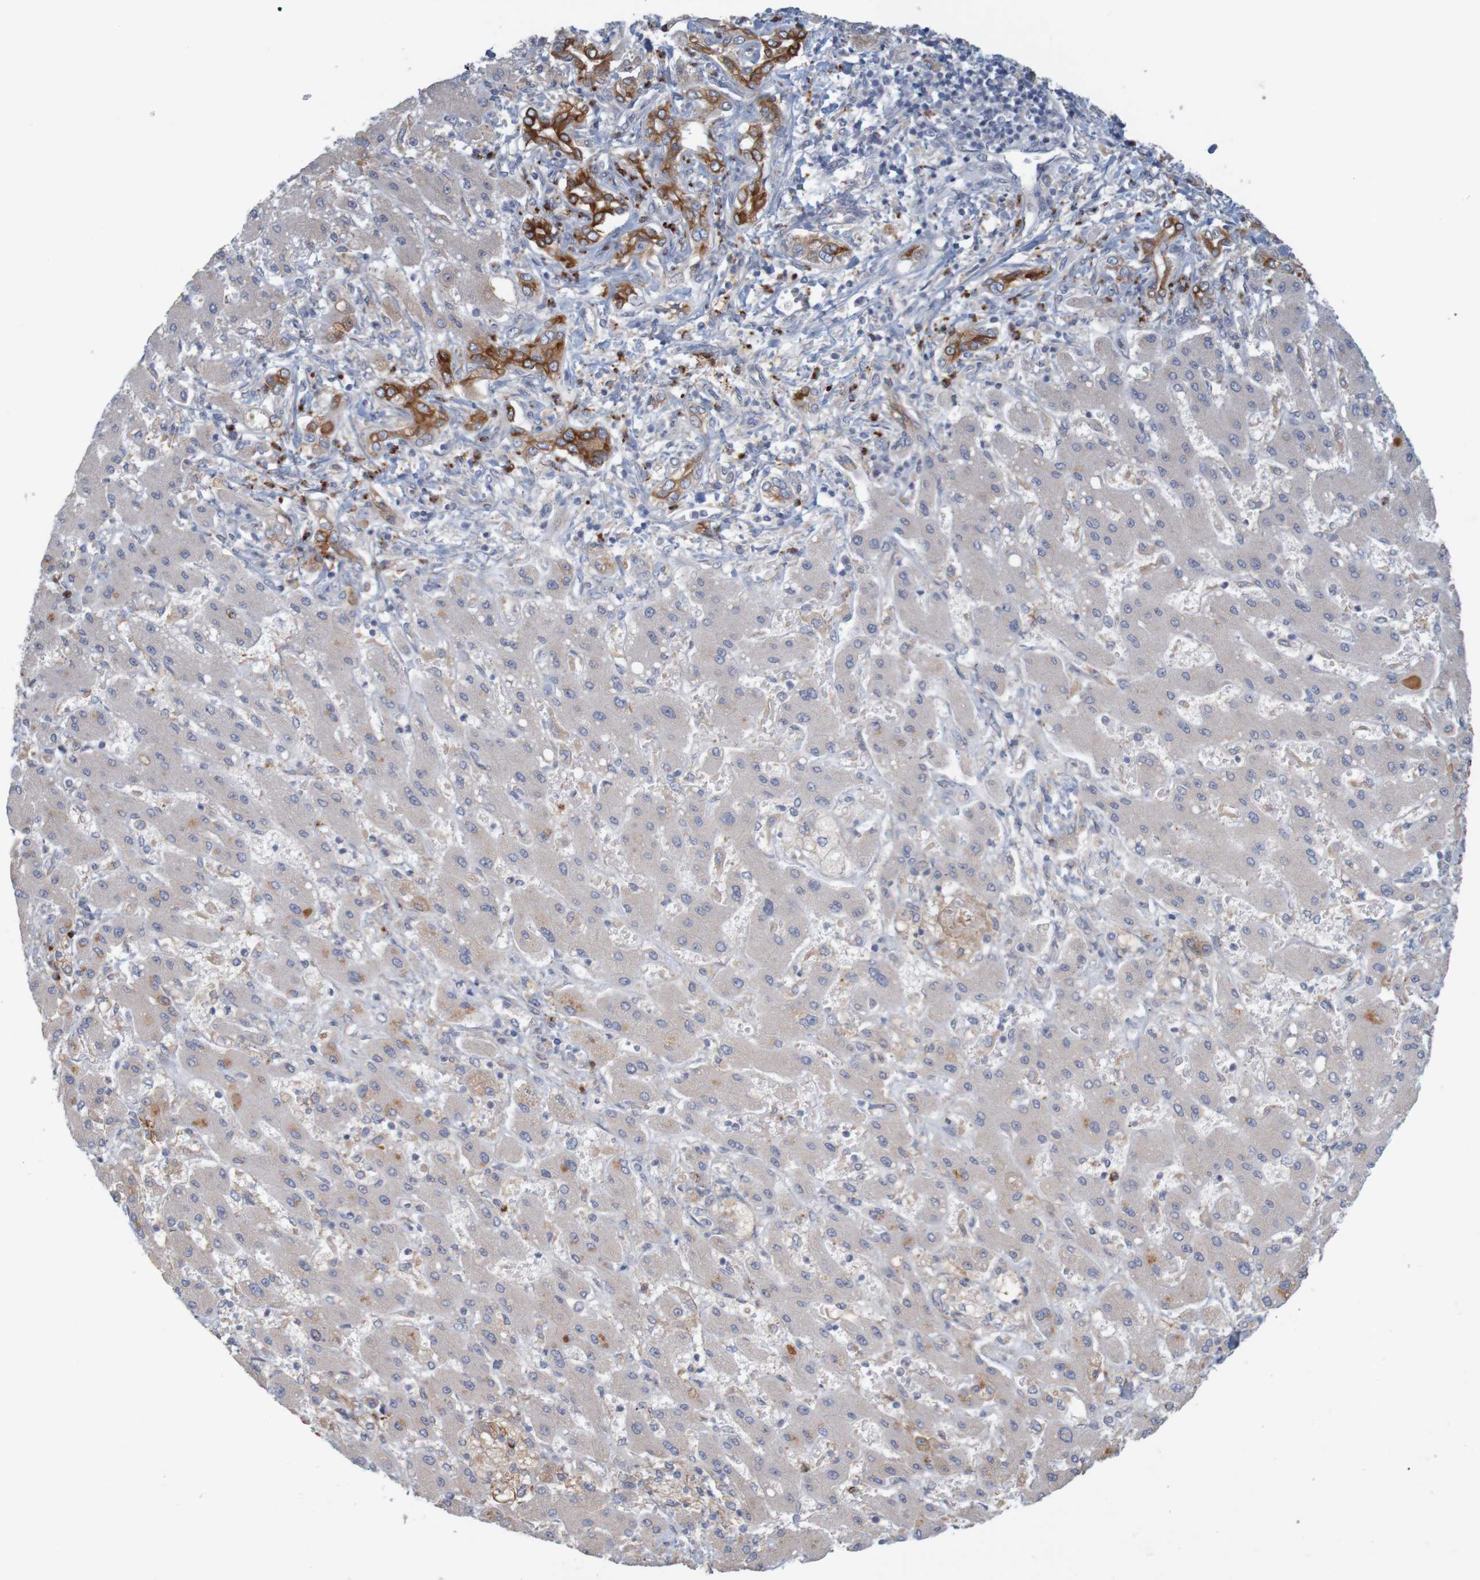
{"staining": {"intensity": "strong", "quantity": ">75%", "location": "cytoplasmic/membranous"}, "tissue": "liver cancer", "cell_type": "Tumor cells", "image_type": "cancer", "snomed": [{"axis": "morphology", "description": "Cholangiocarcinoma"}, {"axis": "topography", "description": "Liver"}], "caption": "Protein staining displays strong cytoplasmic/membranous expression in about >75% of tumor cells in liver cancer (cholangiocarcinoma).", "gene": "KRT23", "patient": {"sex": "male", "age": 50}}